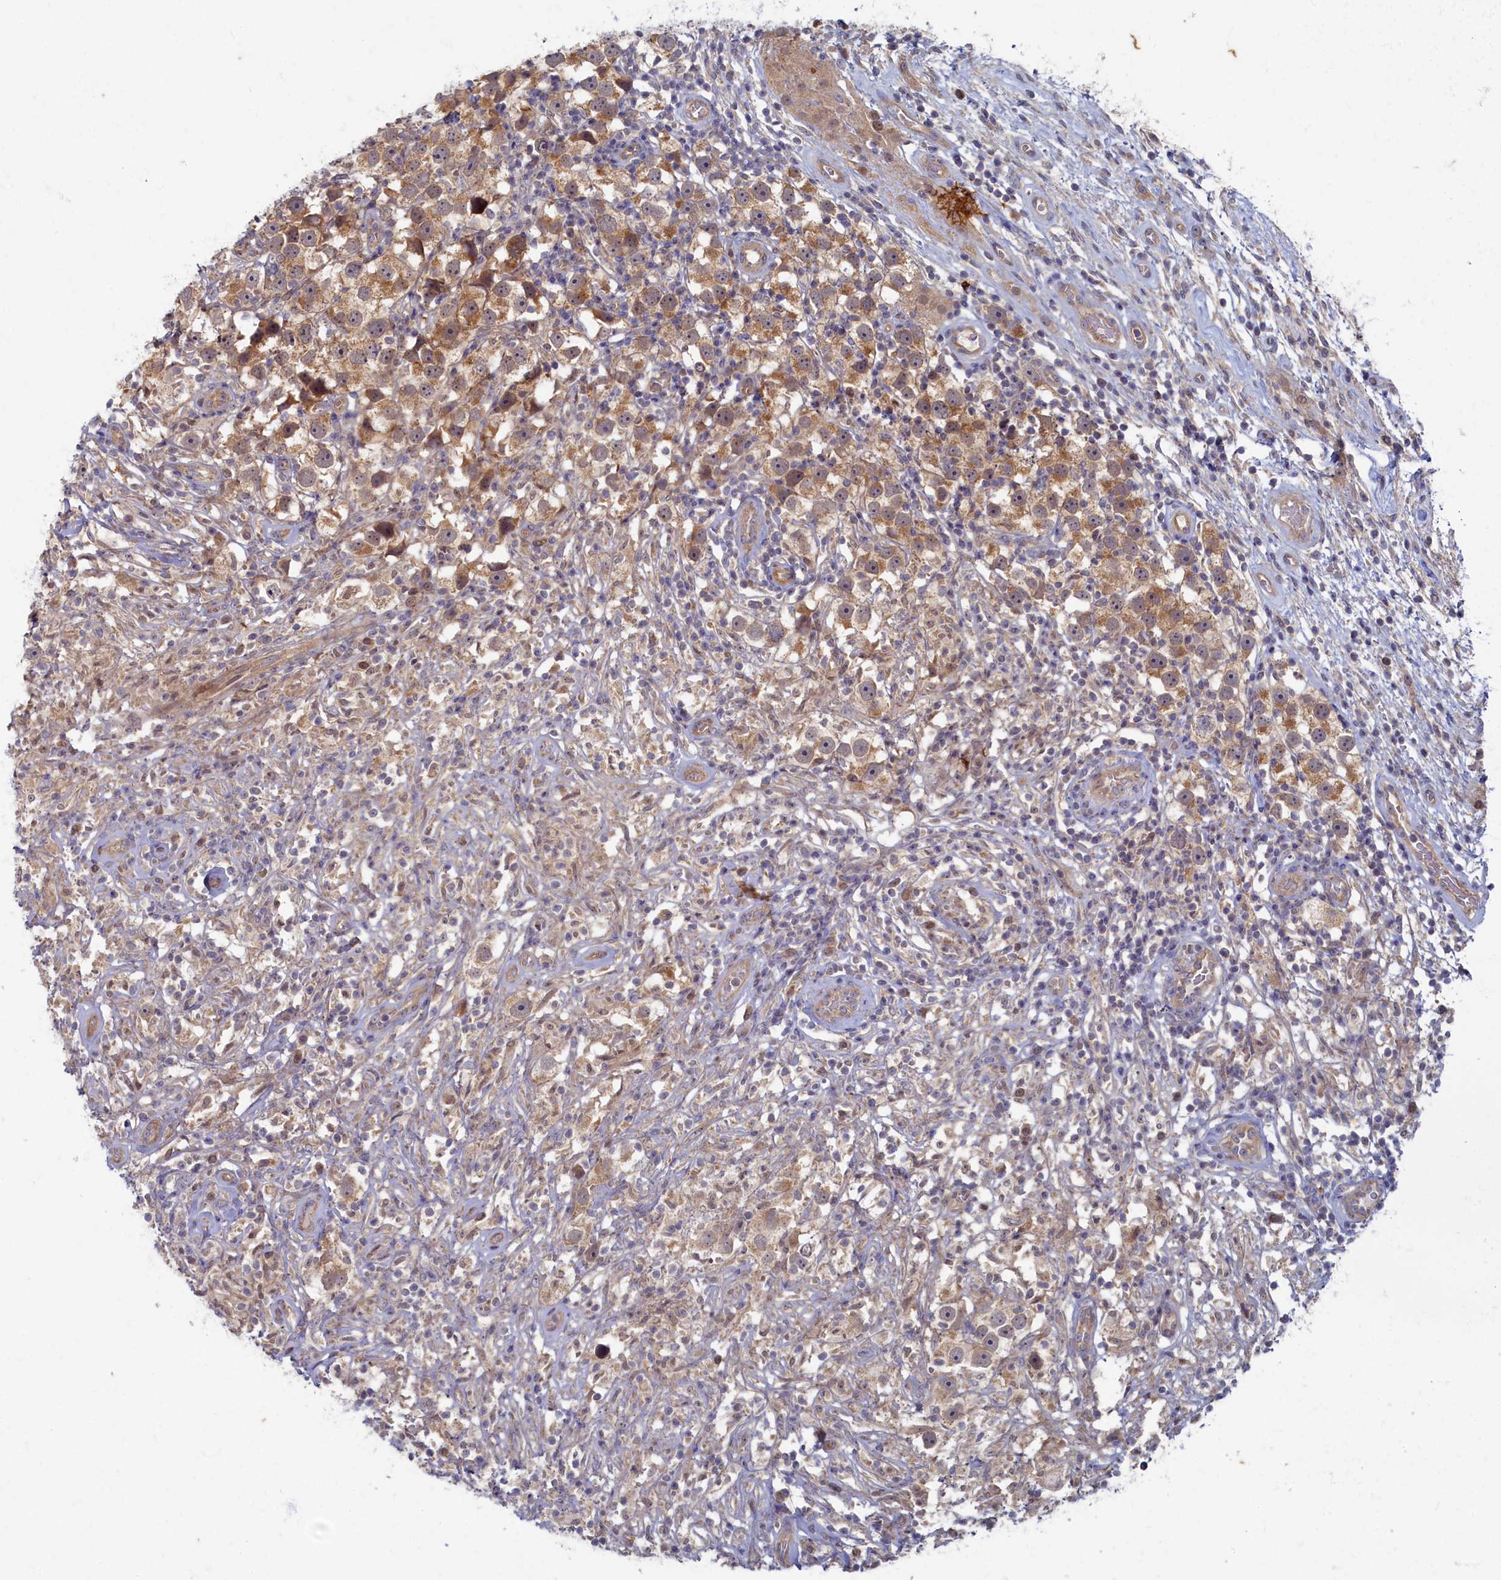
{"staining": {"intensity": "moderate", "quantity": ">75%", "location": "cytoplasmic/membranous"}, "tissue": "testis cancer", "cell_type": "Tumor cells", "image_type": "cancer", "snomed": [{"axis": "morphology", "description": "Seminoma, NOS"}, {"axis": "topography", "description": "Testis"}], "caption": "Immunohistochemical staining of human testis seminoma demonstrates medium levels of moderate cytoplasmic/membranous protein positivity in approximately >75% of tumor cells. (DAB (3,3'-diaminobenzidine) IHC with brightfield microscopy, high magnification).", "gene": "WDR59", "patient": {"sex": "male", "age": 49}}